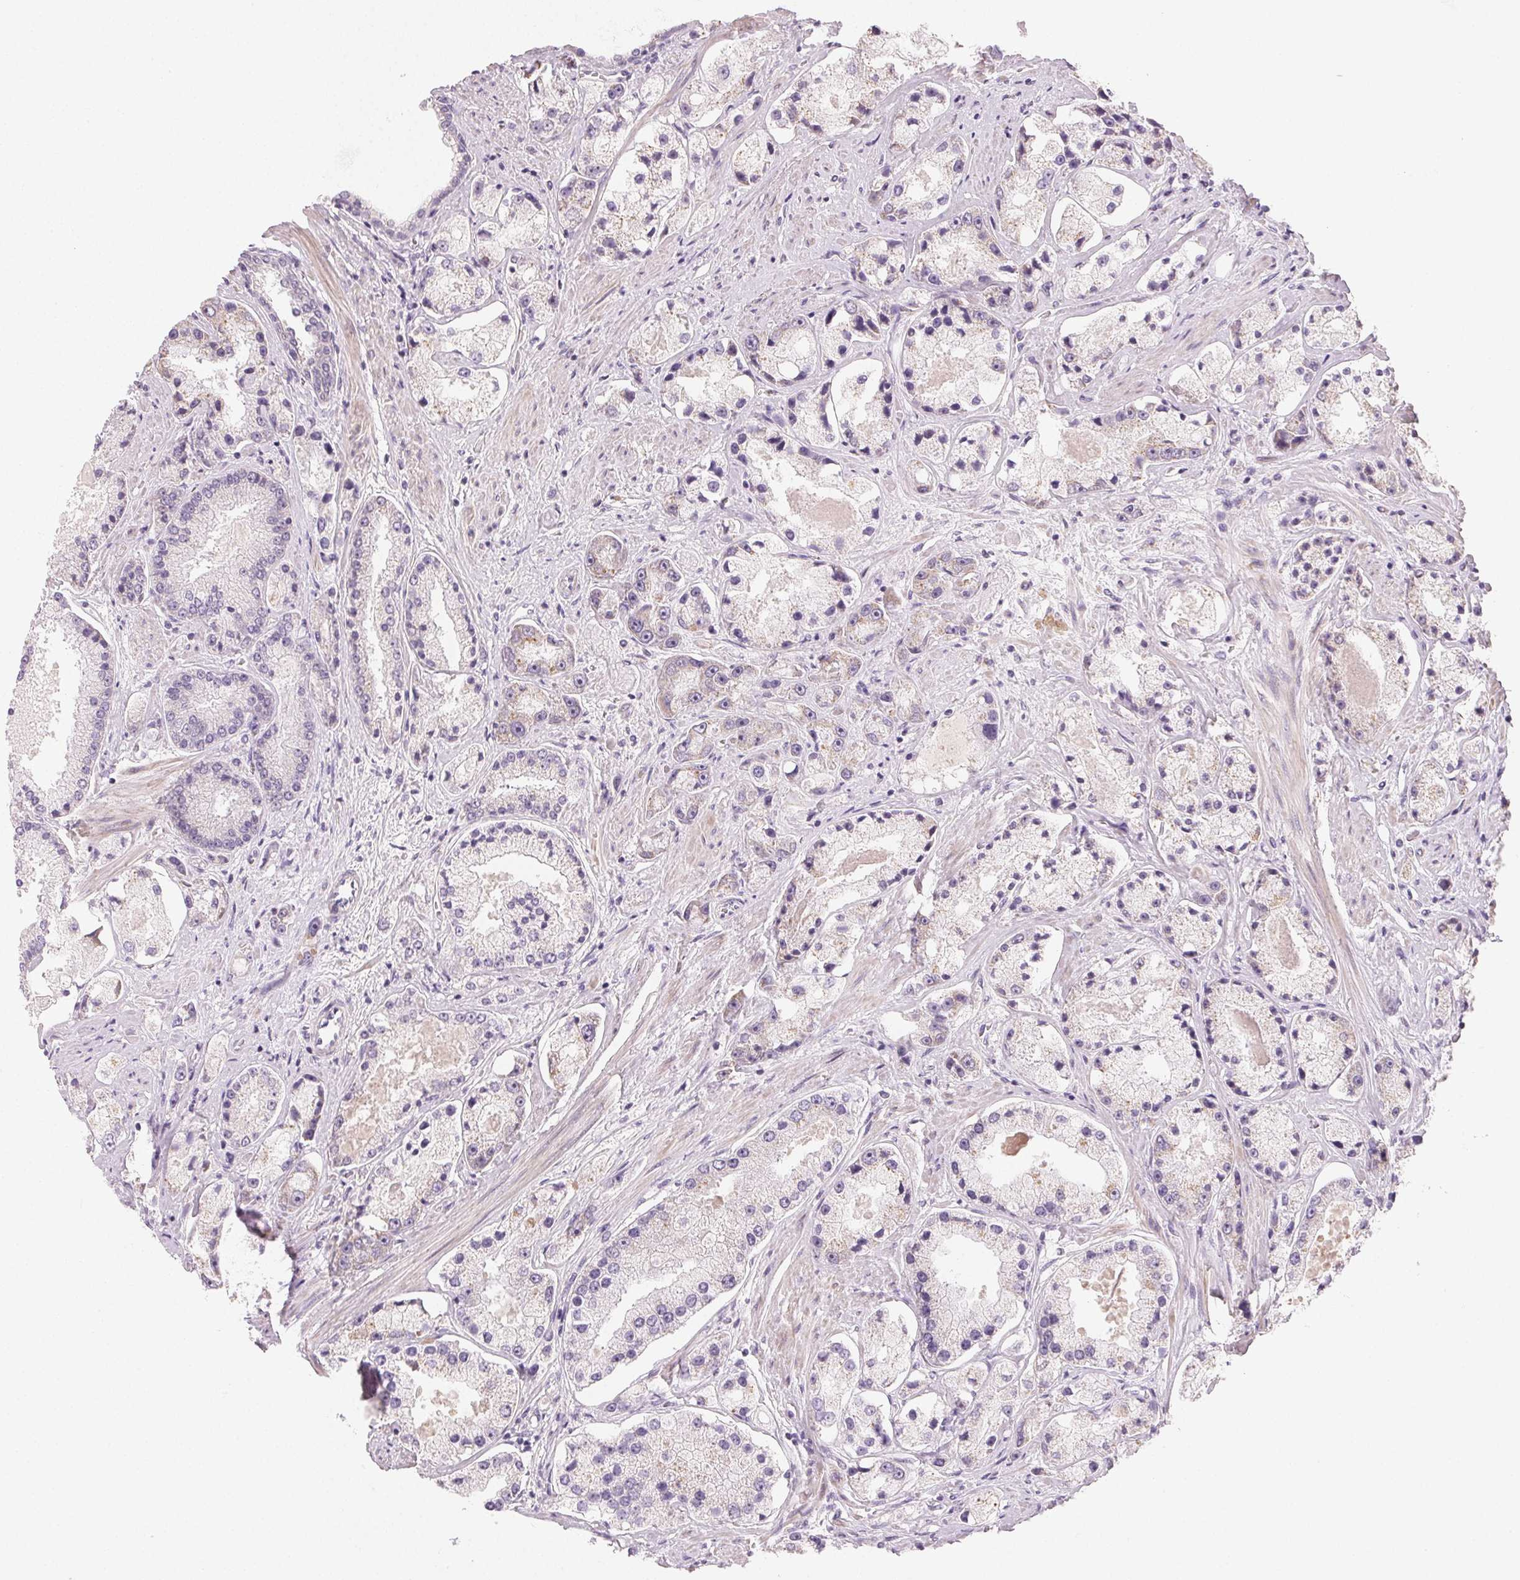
{"staining": {"intensity": "negative", "quantity": "none", "location": "none"}, "tissue": "prostate cancer", "cell_type": "Tumor cells", "image_type": "cancer", "snomed": [{"axis": "morphology", "description": "Adenocarcinoma, High grade"}, {"axis": "topography", "description": "Prostate"}], "caption": "Immunohistochemistry photomicrograph of human prostate cancer (adenocarcinoma (high-grade)) stained for a protein (brown), which demonstrates no expression in tumor cells. (DAB IHC visualized using brightfield microscopy, high magnification).", "gene": "MYBL1", "patient": {"sex": "male", "age": 67}}